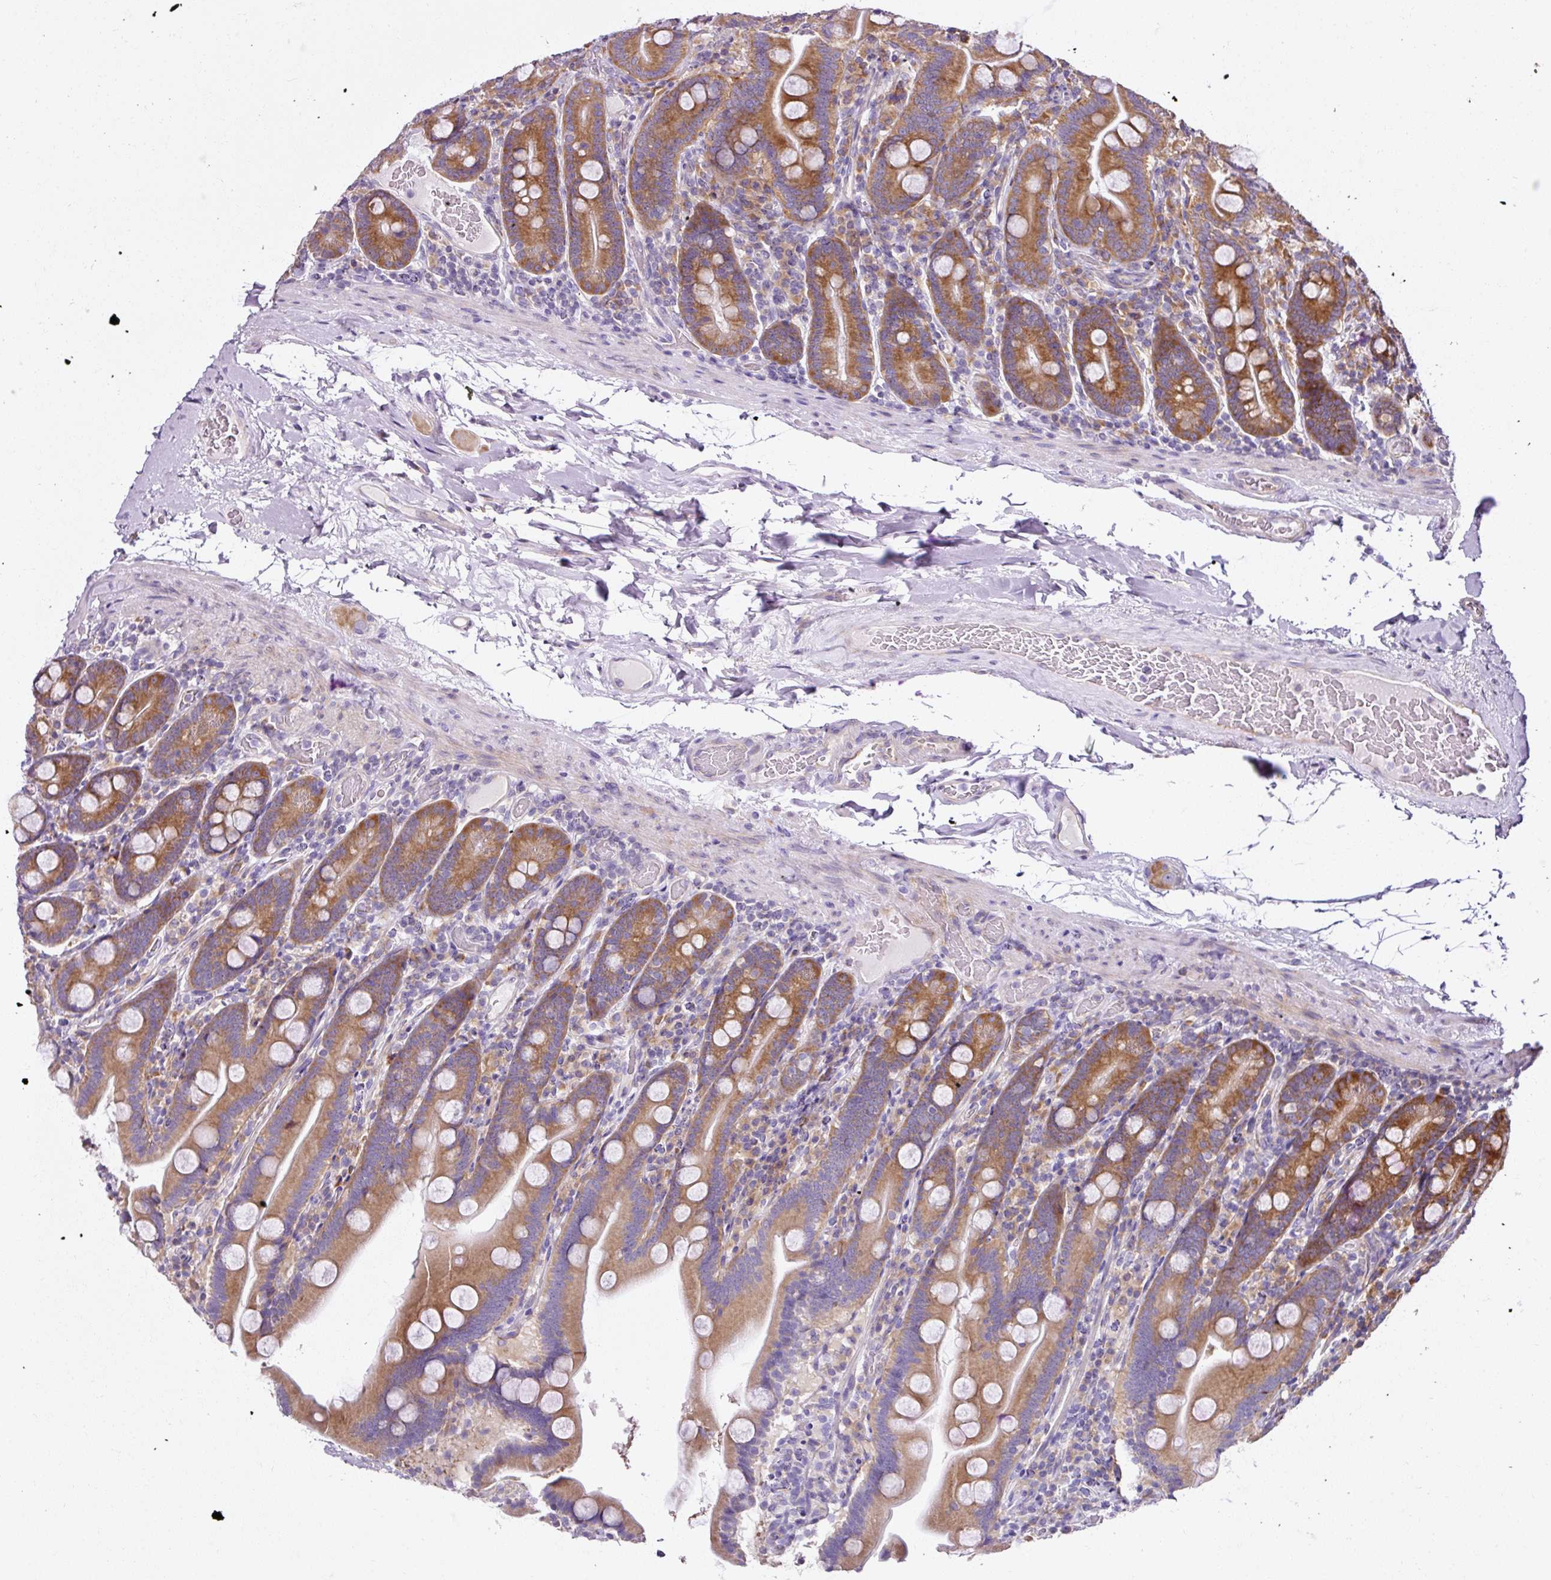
{"staining": {"intensity": "moderate", "quantity": ">75%", "location": "cytoplasmic/membranous"}, "tissue": "duodenum", "cell_type": "Glandular cells", "image_type": "normal", "snomed": [{"axis": "morphology", "description": "Normal tissue, NOS"}, {"axis": "topography", "description": "Duodenum"}], "caption": "Protein staining of normal duodenum exhibits moderate cytoplasmic/membranous positivity in approximately >75% of glandular cells. Nuclei are stained in blue.", "gene": "RPL10A", "patient": {"sex": "male", "age": 55}}